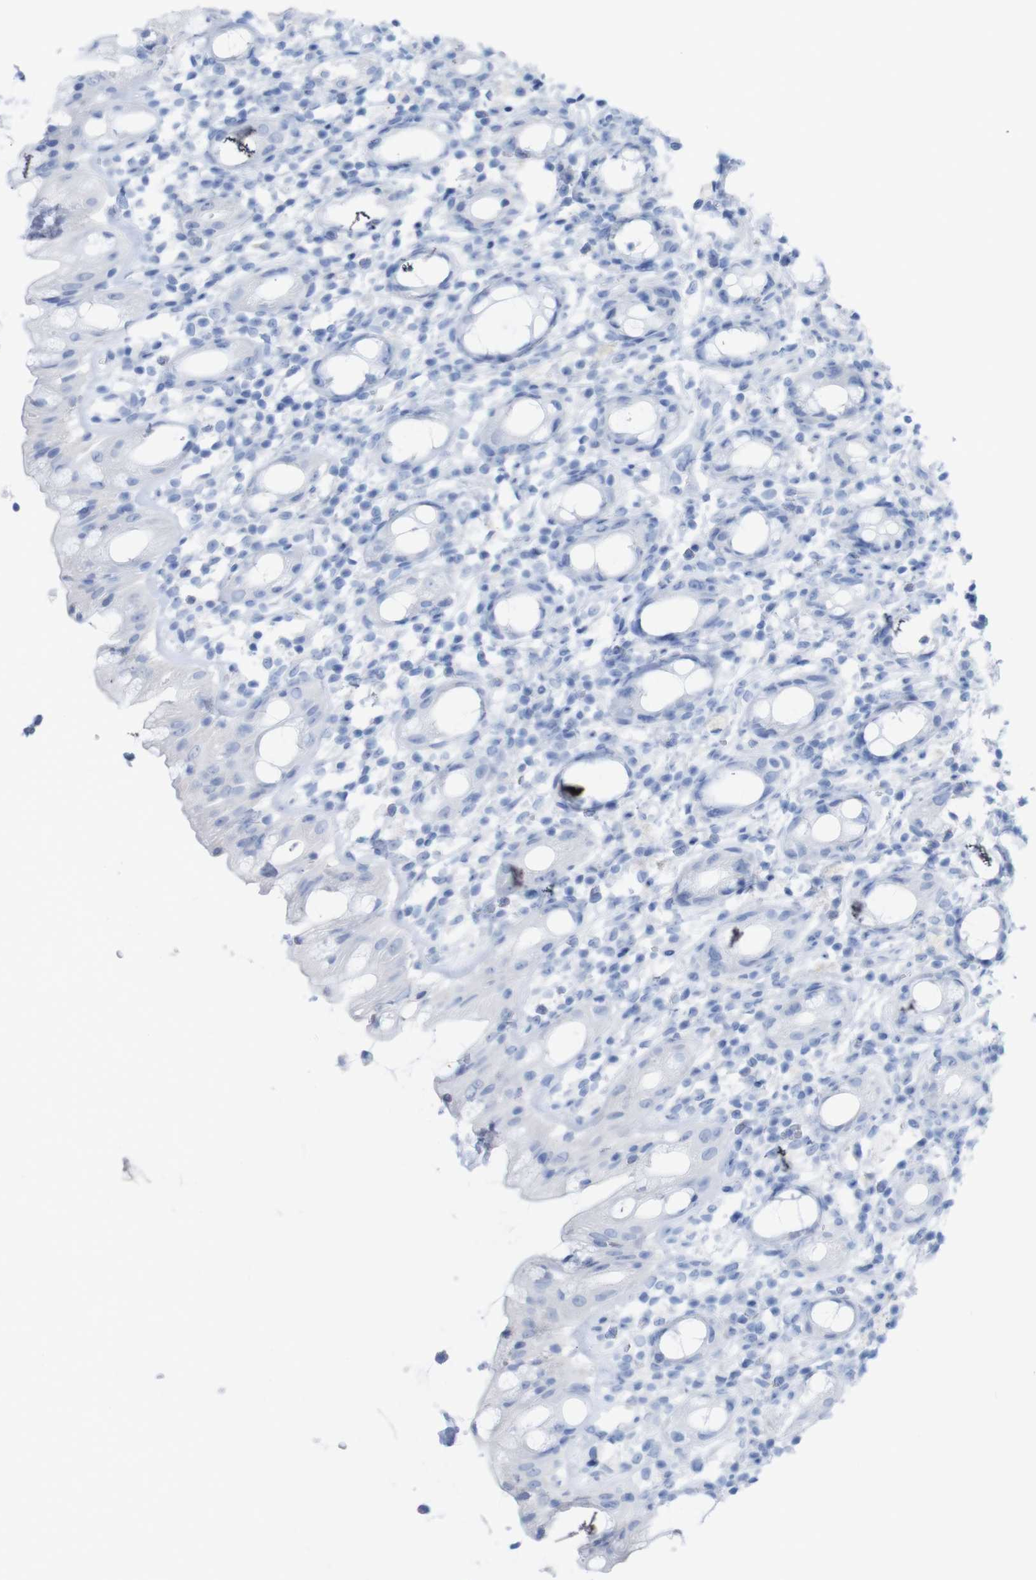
{"staining": {"intensity": "negative", "quantity": "none", "location": "none"}, "tissue": "rectum", "cell_type": "Glandular cells", "image_type": "normal", "snomed": [{"axis": "morphology", "description": "Normal tissue, NOS"}, {"axis": "topography", "description": "Rectum"}], "caption": "Glandular cells are negative for protein expression in normal human rectum. (DAB immunohistochemistry (IHC), high magnification).", "gene": "MYH7", "patient": {"sex": "male", "age": 44}}